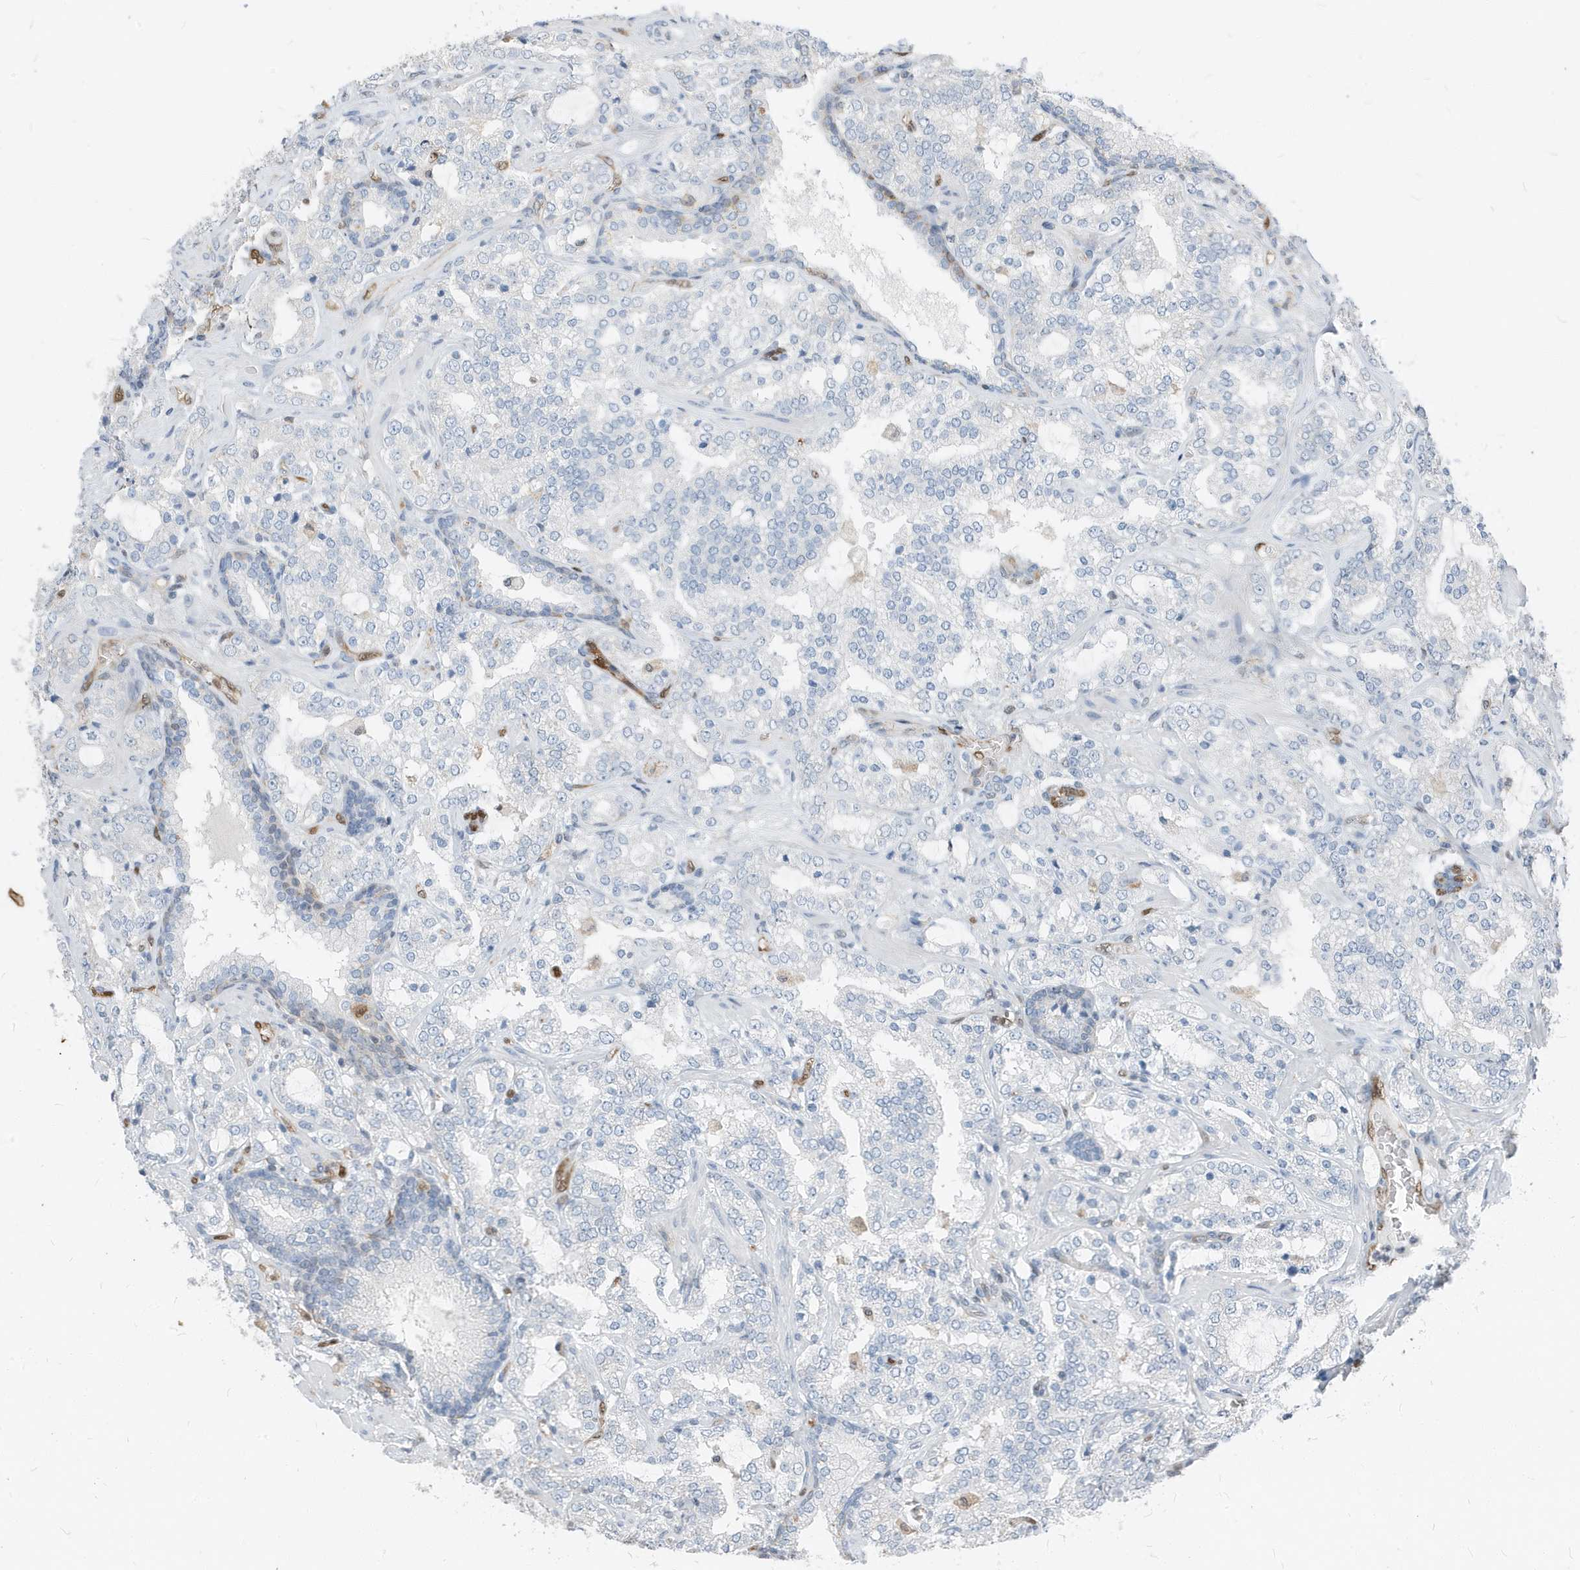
{"staining": {"intensity": "negative", "quantity": "none", "location": "none"}, "tissue": "prostate cancer", "cell_type": "Tumor cells", "image_type": "cancer", "snomed": [{"axis": "morphology", "description": "Adenocarcinoma, High grade"}, {"axis": "topography", "description": "Prostate"}], "caption": "DAB immunohistochemical staining of prostate high-grade adenocarcinoma shows no significant staining in tumor cells.", "gene": "NCOA7", "patient": {"sex": "male", "age": 64}}